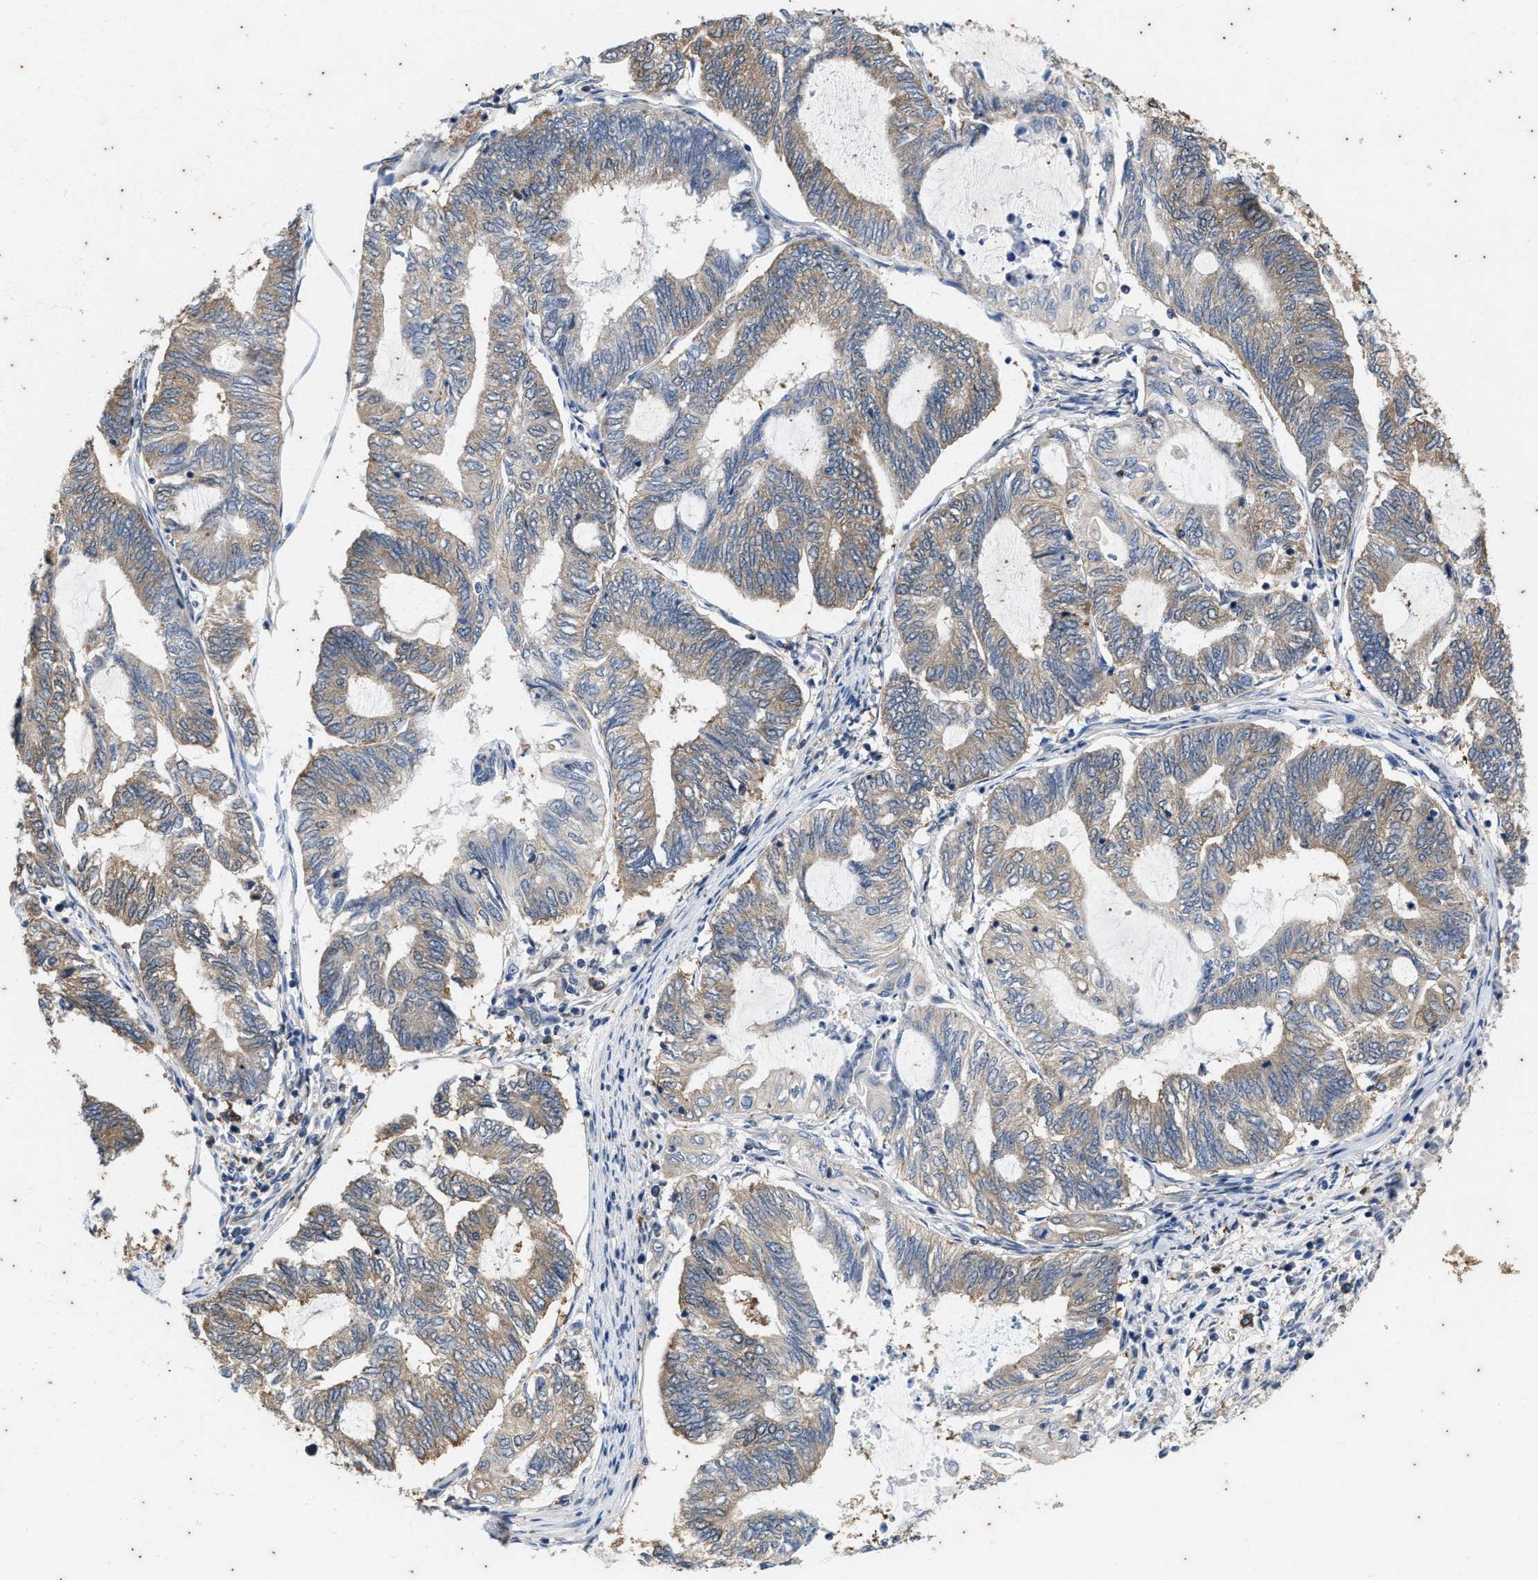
{"staining": {"intensity": "weak", "quantity": ">75%", "location": "cytoplasmic/membranous"}, "tissue": "endometrial cancer", "cell_type": "Tumor cells", "image_type": "cancer", "snomed": [{"axis": "morphology", "description": "Adenocarcinoma, NOS"}, {"axis": "topography", "description": "Uterus"}, {"axis": "topography", "description": "Endometrium"}], "caption": "The immunohistochemical stain labels weak cytoplasmic/membranous positivity in tumor cells of endometrial cancer (adenocarcinoma) tissue.", "gene": "COX19", "patient": {"sex": "female", "age": 70}}